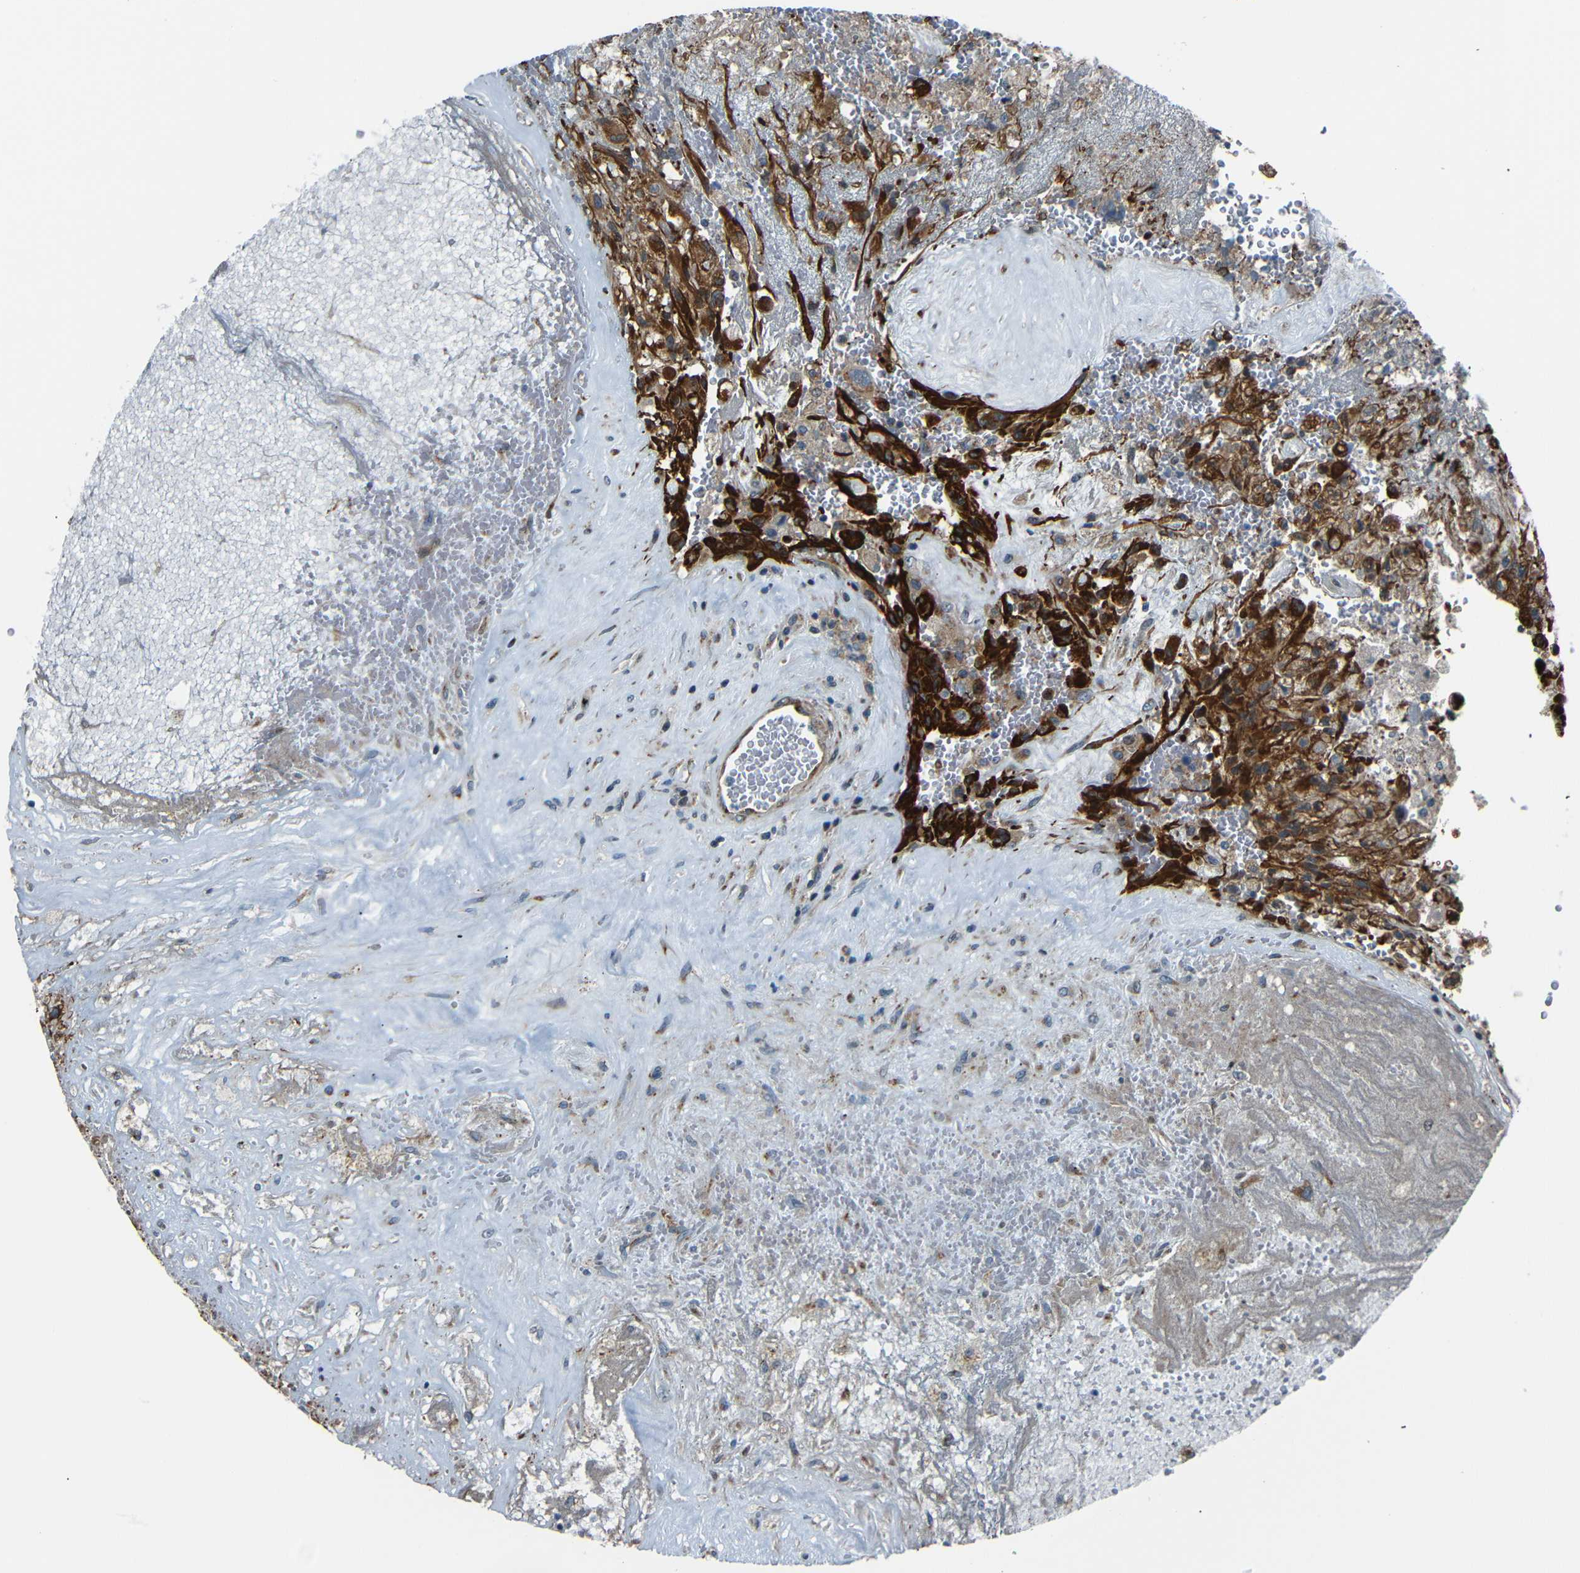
{"staining": {"intensity": "strong", "quantity": ">75%", "location": "cytoplasmic/membranous"}, "tissue": "glioma", "cell_type": "Tumor cells", "image_type": "cancer", "snomed": [{"axis": "morphology", "description": "Normal tissue, NOS"}, {"axis": "morphology", "description": "Glioma, malignant, High grade"}, {"axis": "topography", "description": "Cerebral cortex"}], "caption": "Human glioma stained with a protein marker reveals strong staining in tumor cells.", "gene": "AKAP9", "patient": {"sex": "male", "age": 56}}